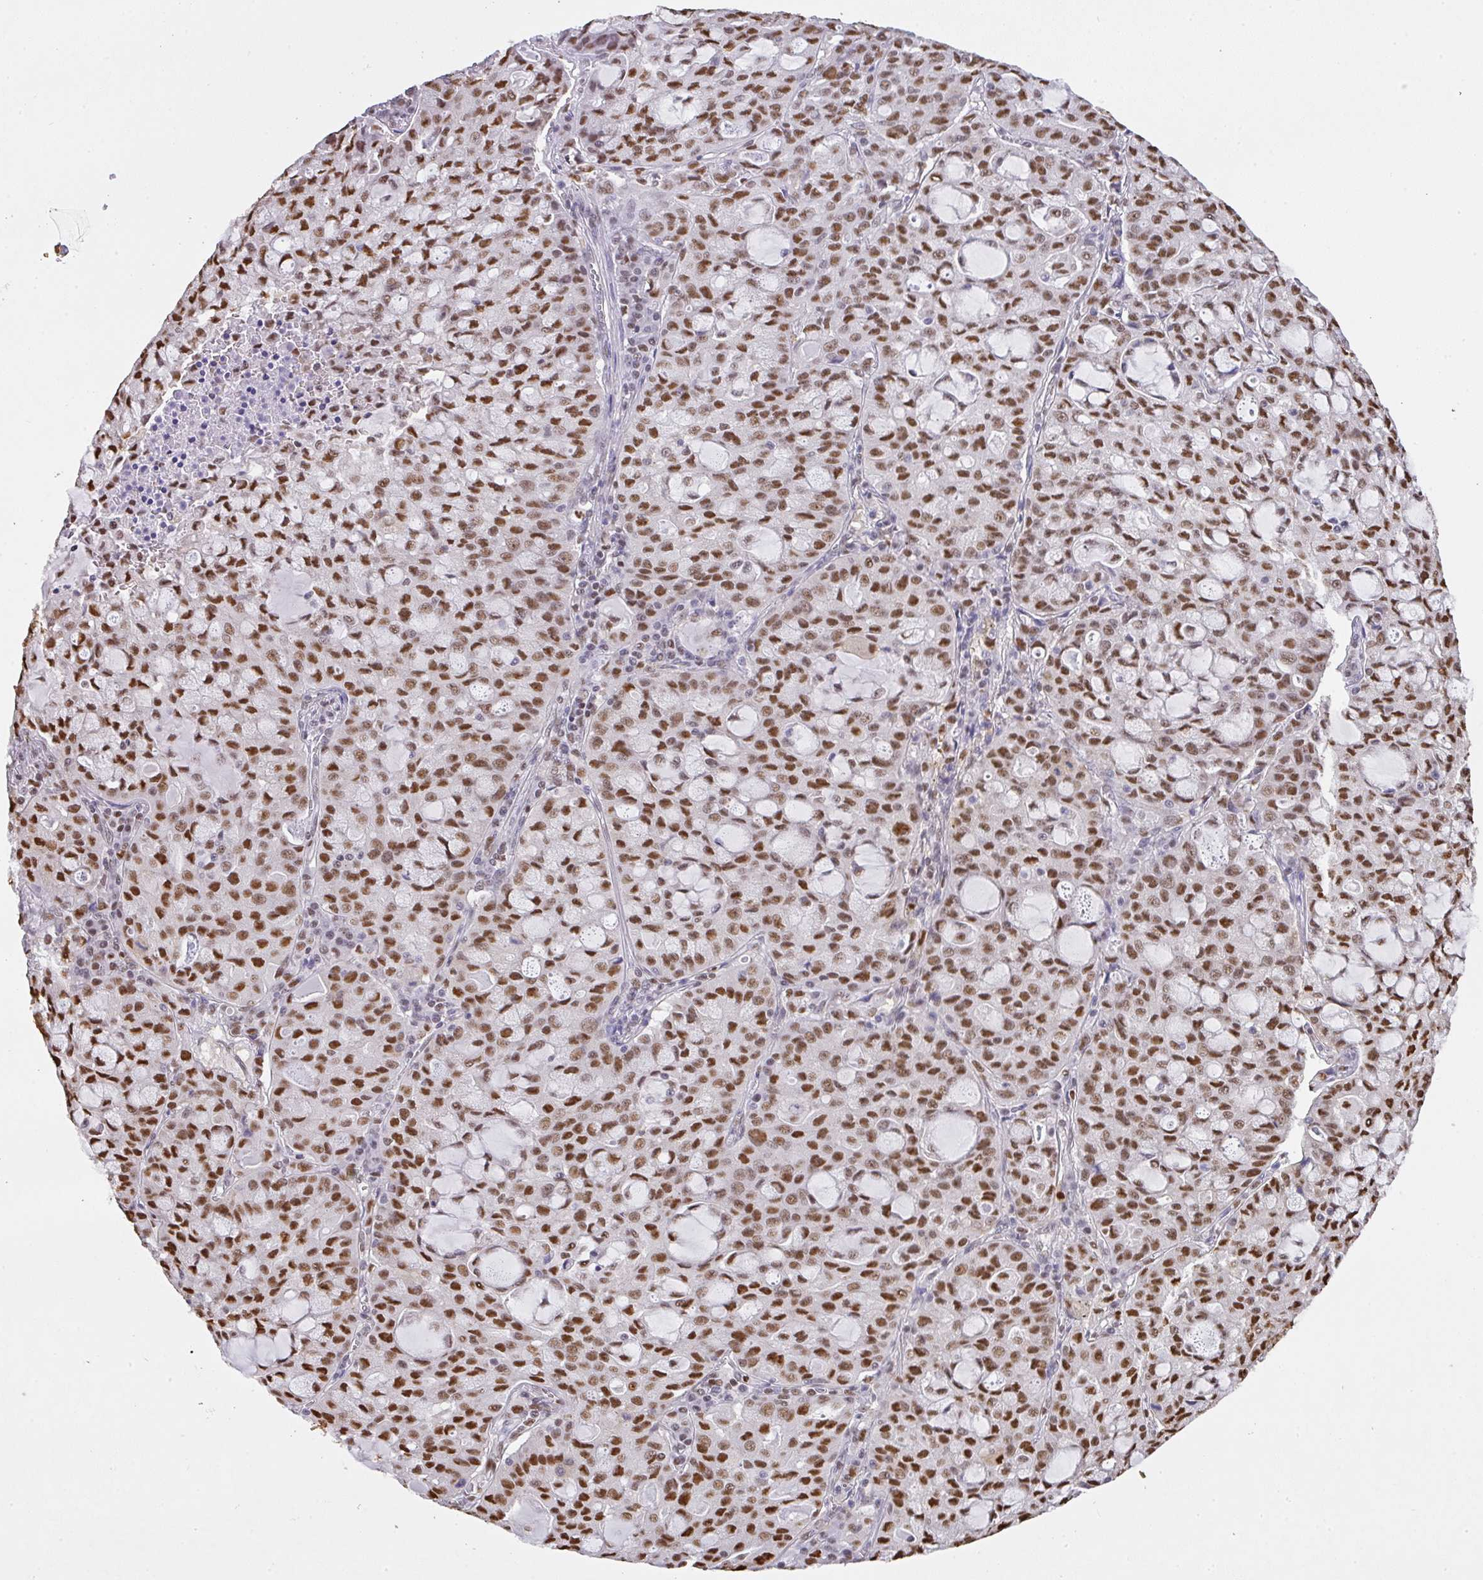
{"staining": {"intensity": "moderate", "quantity": ">75%", "location": "nuclear"}, "tissue": "lung cancer", "cell_type": "Tumor cells", "image_type": "cancer", "snomed": [{"axis": "morphology", "description": "Adenocarcinoma, NOS"}, {"axis": "topography", "description": "Lung"}], "caption": "This micrograph demonstrates lung adenocarcinoma stained with IHC to label a protein in brown. The nuclear of tumor cells show moderate positivity for the protein. Nuclei are counter-stained blue.", "gene": "BBX", "patient": {"sex": "female", "age": 44}}